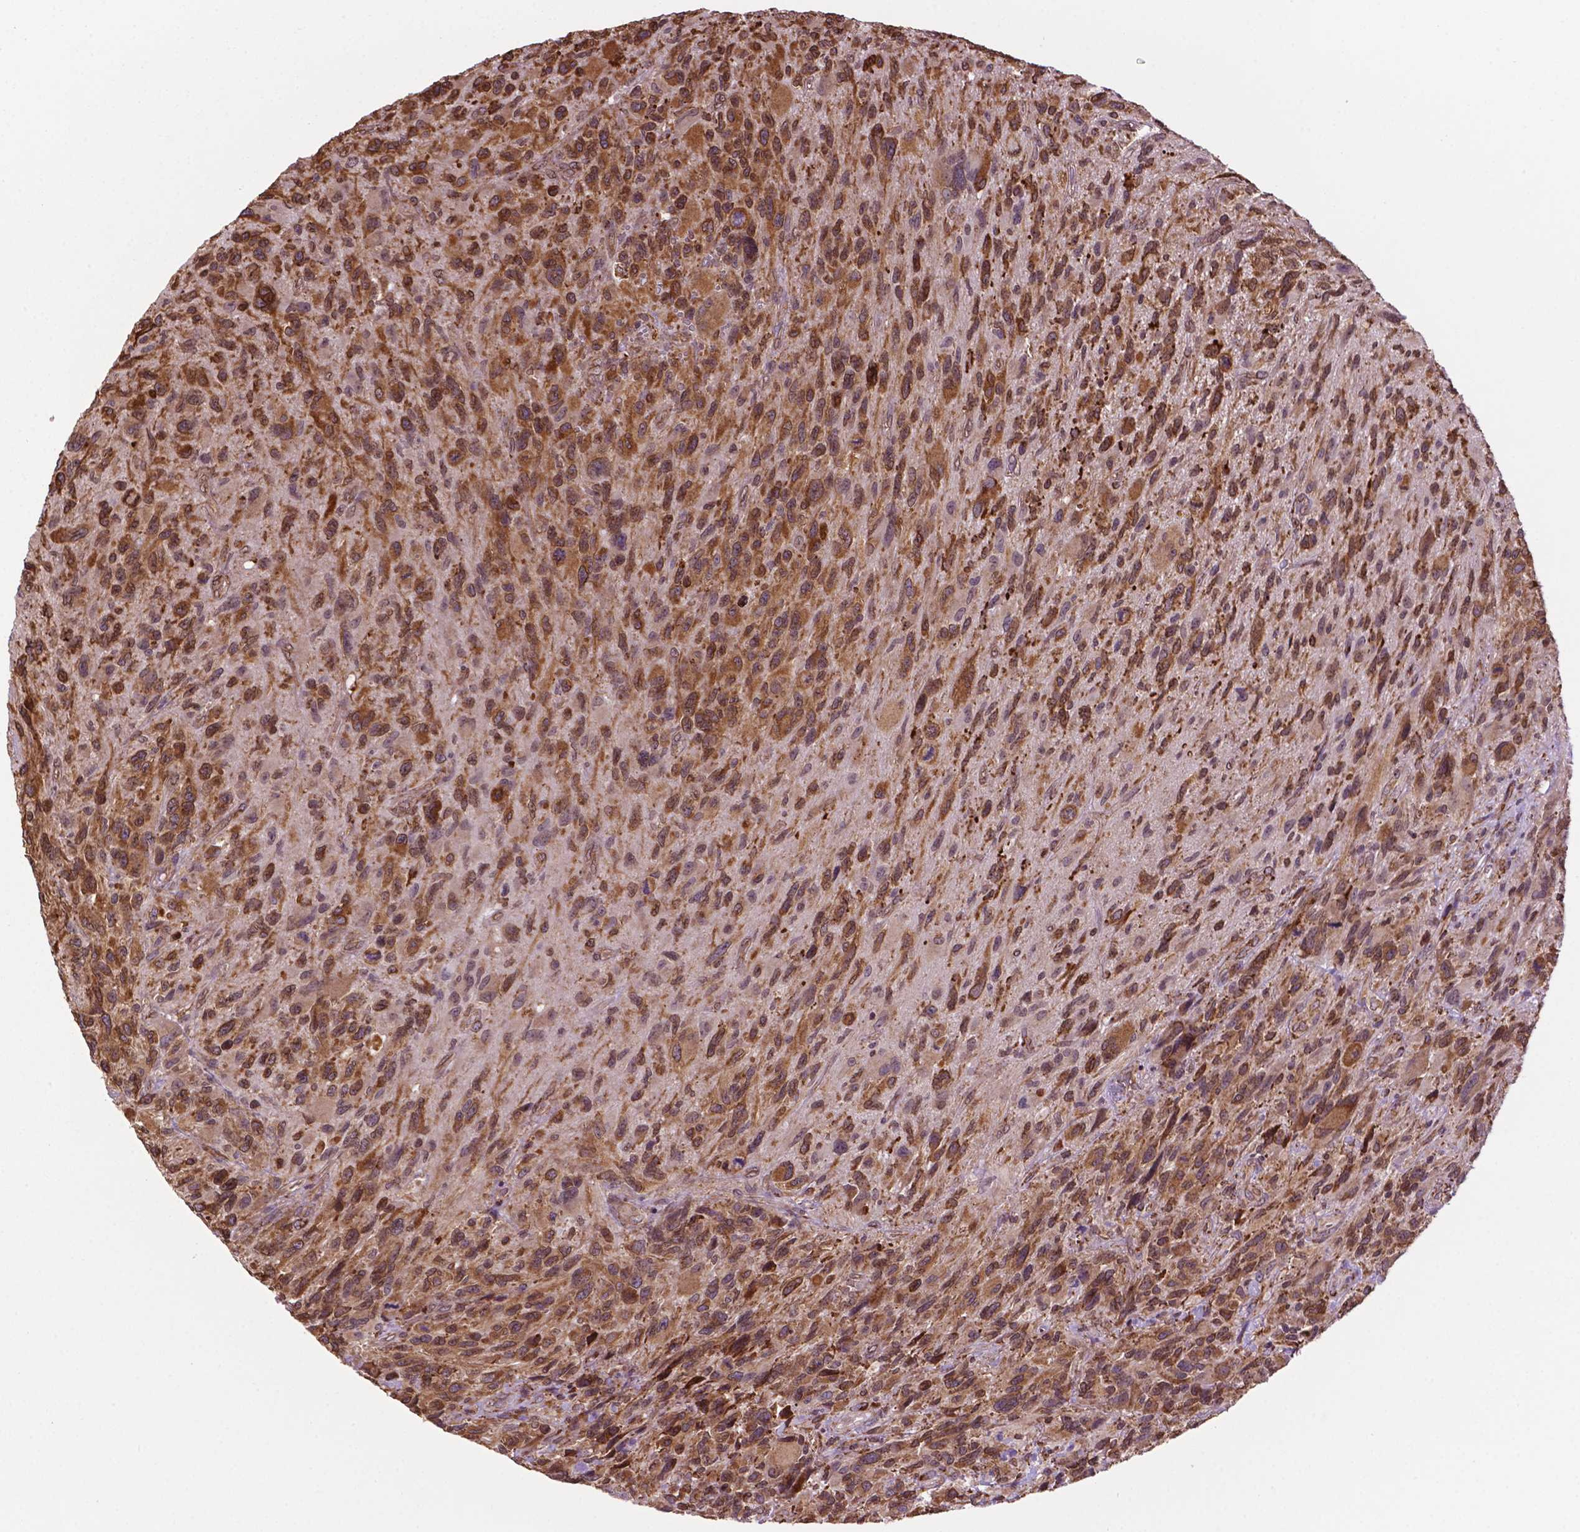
{"staining": {"intensity": "strong", "quantity": "<25%", "location": "cytoplasmic/membranous"}, "tissue": "glioma", "cell_type": "Tumor cells", "image_type": "cancer", "snomed": [{"axis": "morphology", "description": "Glioma, malignant, NOS"}, {"axis": "morphology", "description": "Glioma, malignant, High grade"}, {"axis": "topography", "description": "Brain"}], "caption": "A micrograph showing strong cytoplasmic/membranous expression in about <25% of tumor cells in high-grade glioma (malignant), as visualized by brown immunohistochemical staining.", "gene": "GANAB", "patient": {"sex": "female", "age": 71}}